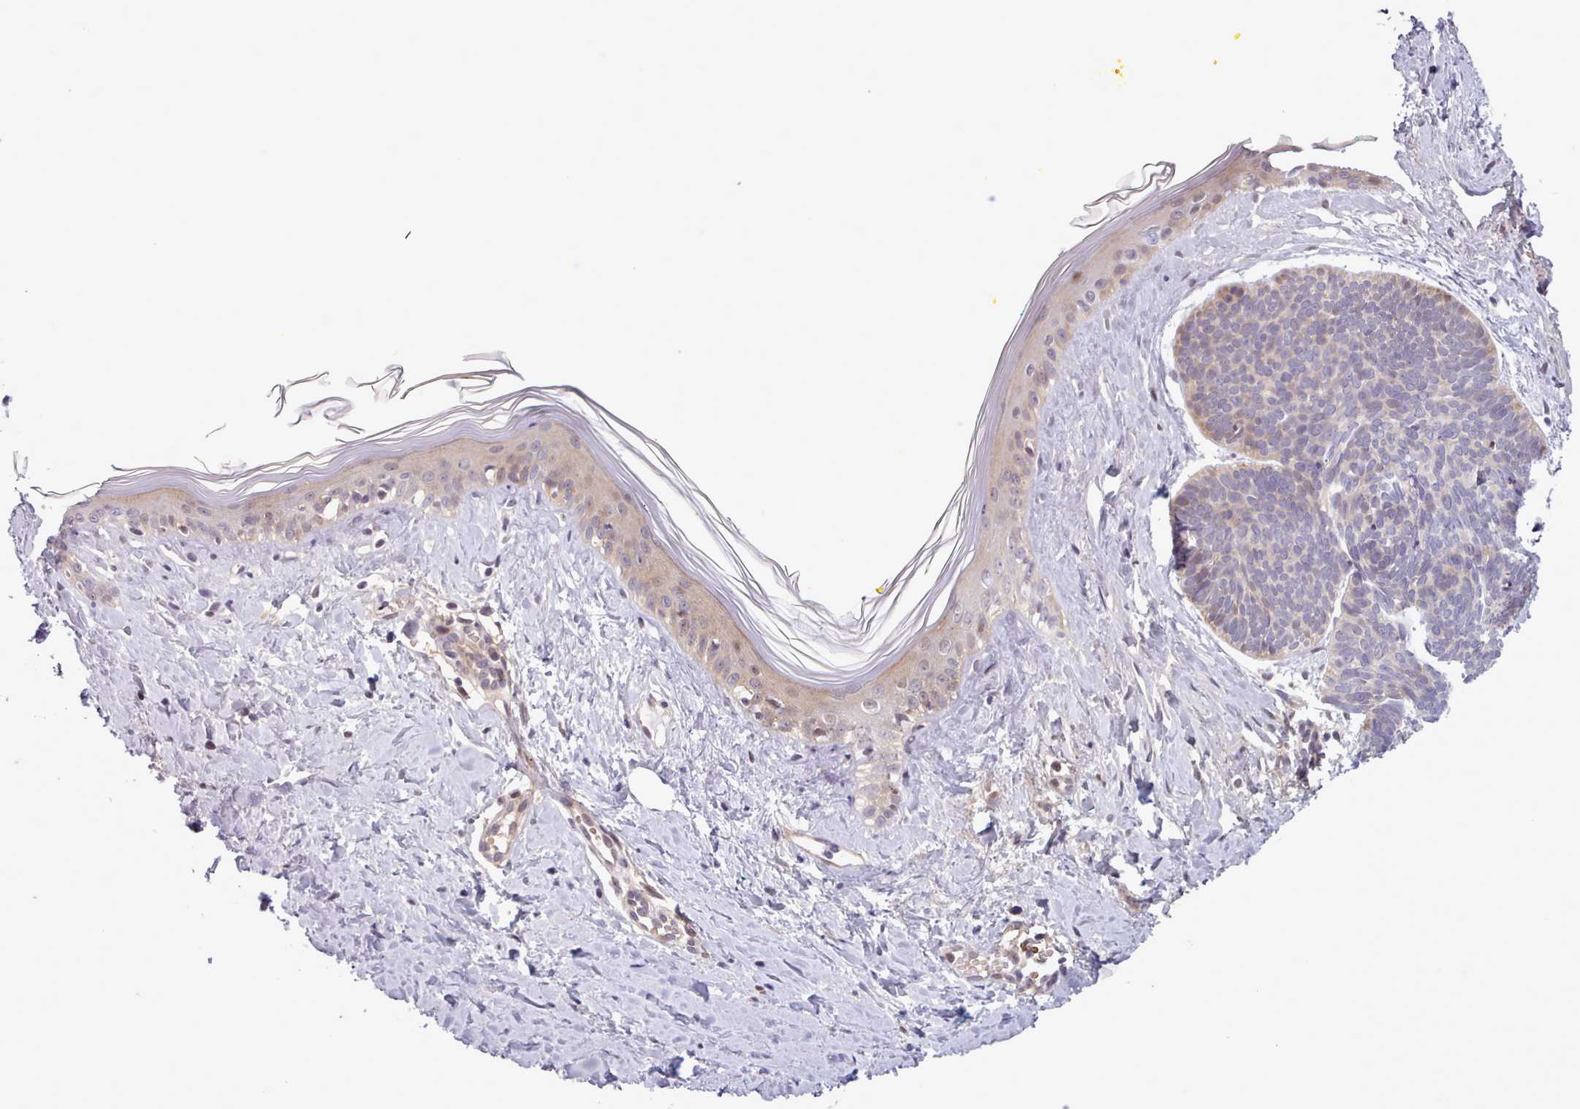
{"staining": {"intensity": "weak", "quantity": "<25%", "location": "cytoplasmic/membranous"}, "tissue": "skin cancer", "cell_type": "Tumor cells", "image_type": "cancer", "snomed": [{"axis": "morphology", "description": "Basal cell carcinoma"}, {"axis": "topography", "description": "Skin"}], "caption": "IHC histopathology image of human skin cancer stained for a protein (brown), which exhibits no positivity in tumor cells.", "gene": "KBTBD7", "patient": {"sex": "female", "age": 81}}